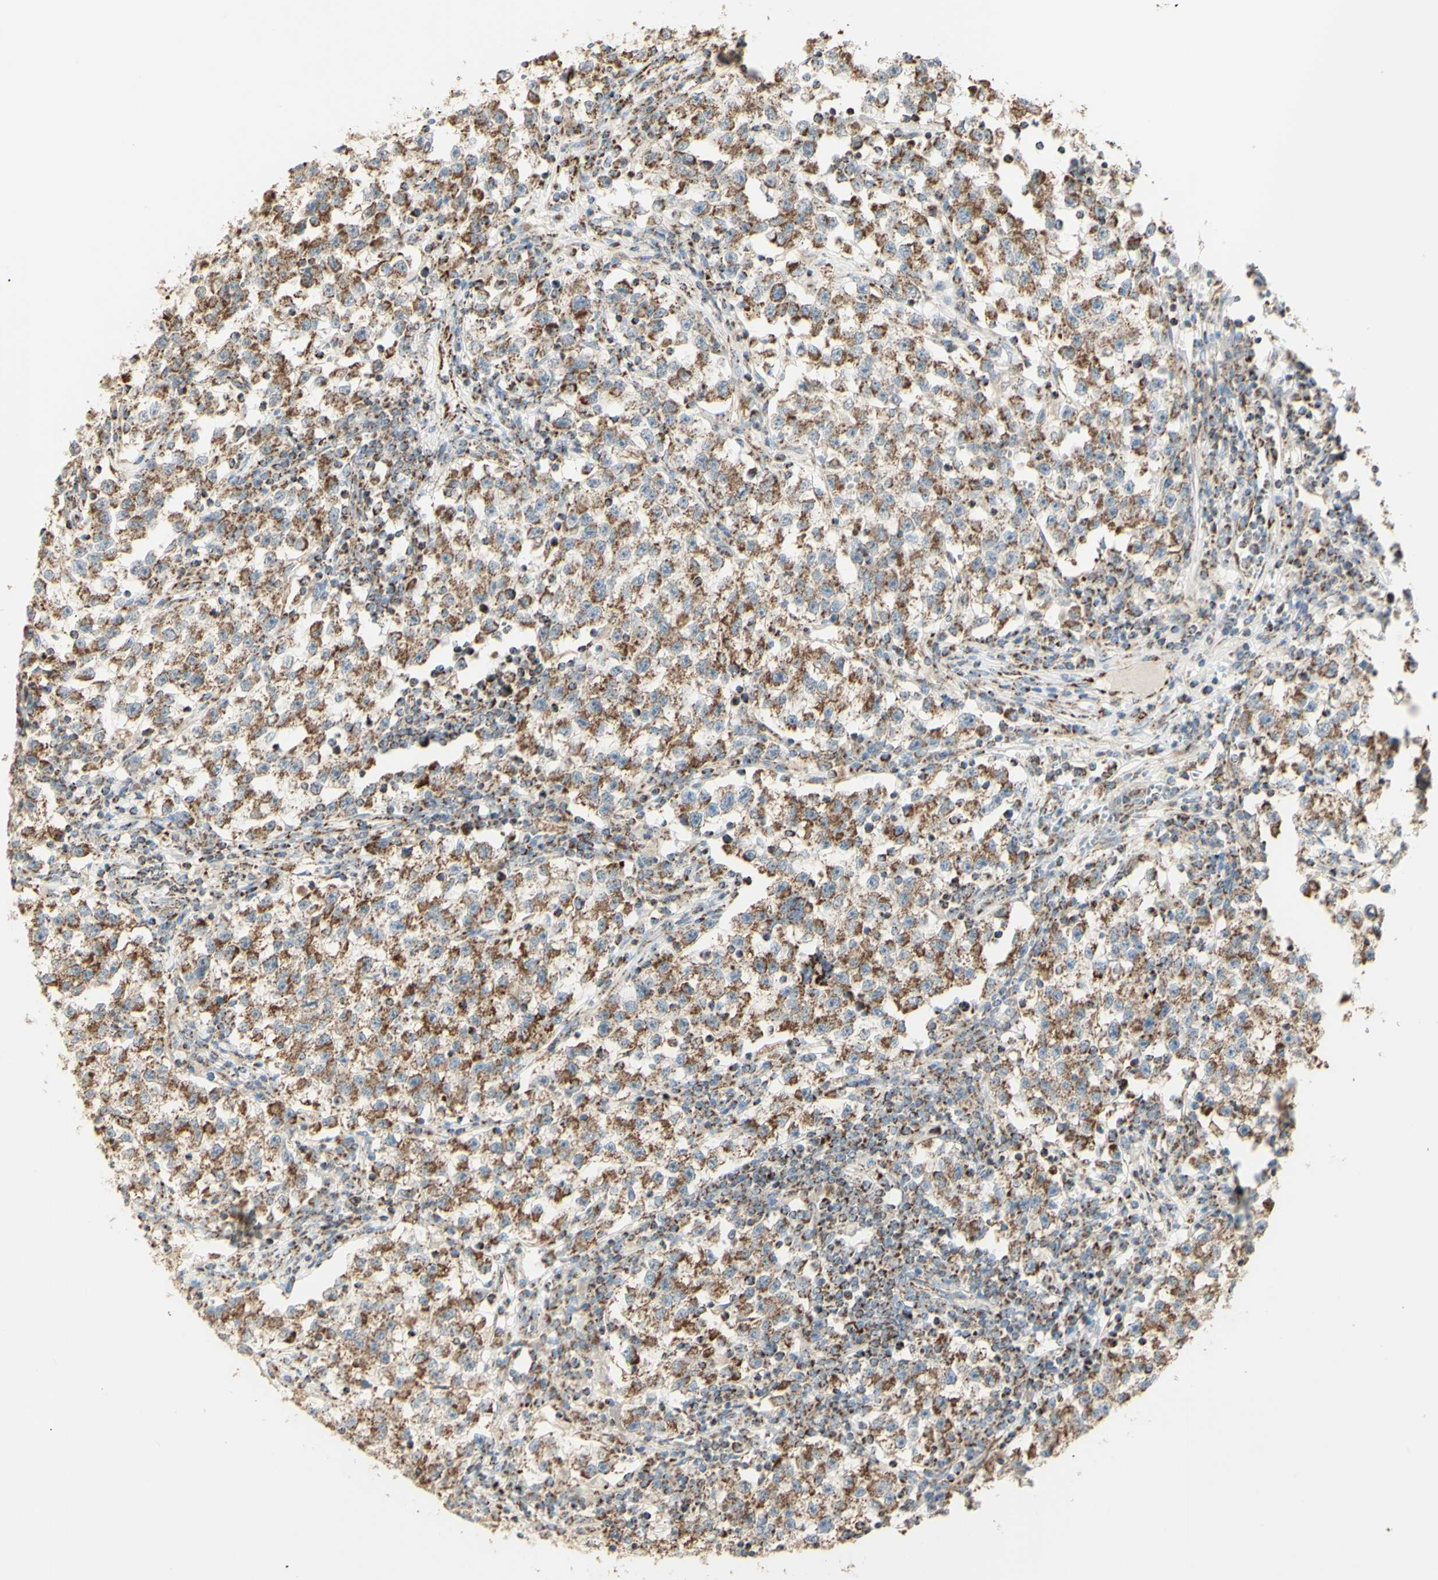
{"staining": {"intensity": "moderate", "quantity": ">75%", "location": "cytoplasmic/membranous"}, "tissue": "testis cancer", "cell_type": "Tumor cells", "image_type": "cancer", "snomed": [{"axis": "morphology", "description": "Seminoma, NOS"}, {"axis": "topography", "description": "Testis"}], "caption": "Tumor cells demonstrate medium levels of moderate cytoplasmic/membranous expression in approximately >75% of cells in human testis cancer. (DAB (3,3'-diaminobenzidine) = brown stain, brightfield microscopy at high magnification).", "gene": "LETM1", "patient": {"sex": "male", "age": 22}}